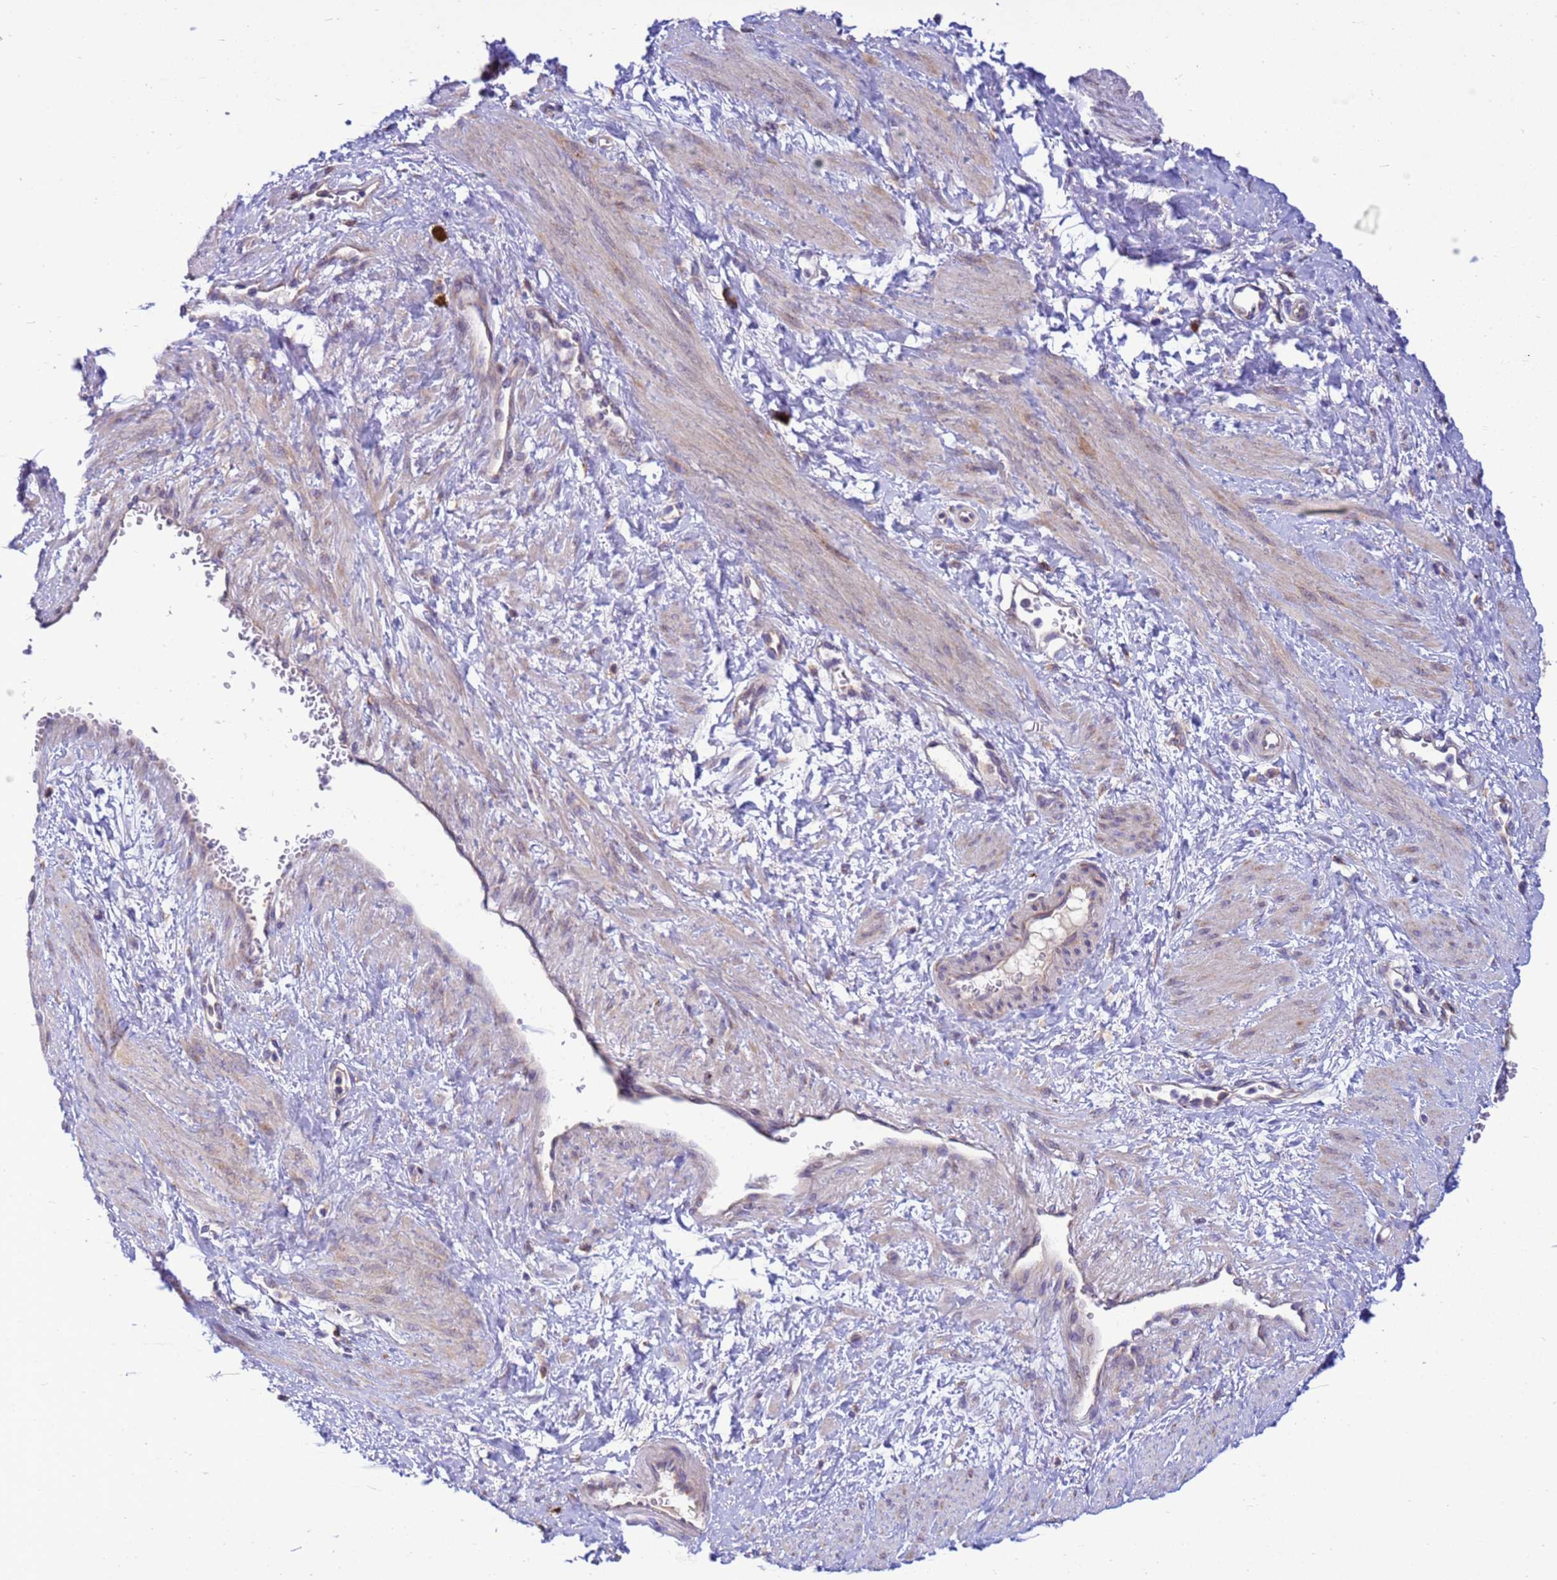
{"staining": {"intensity": "weak", "quantity": "25%-75%", "location": "cytoplasmic/membranous"}, "tissue": "smooth muscle", "cell_type": "Smooth muscle cells", "image_type": "normal", "snomed": [{"axis": "morphology", "description": "Normal tissue, NOS"}, {"axis": "topography", "description": "Smooth muscle"}, {"axis": "topography", "description": "Uterus"}], "caption": "An immunohistochemistry (IHC) histopathology image of normal tissue is shown. Protein staining in brown labels weak cytoplasmic/membranous positivity in smooth muscle within smooth muscle cells.", "gene": "THAP5", "patient": {"sex": "female", "age": 39}}